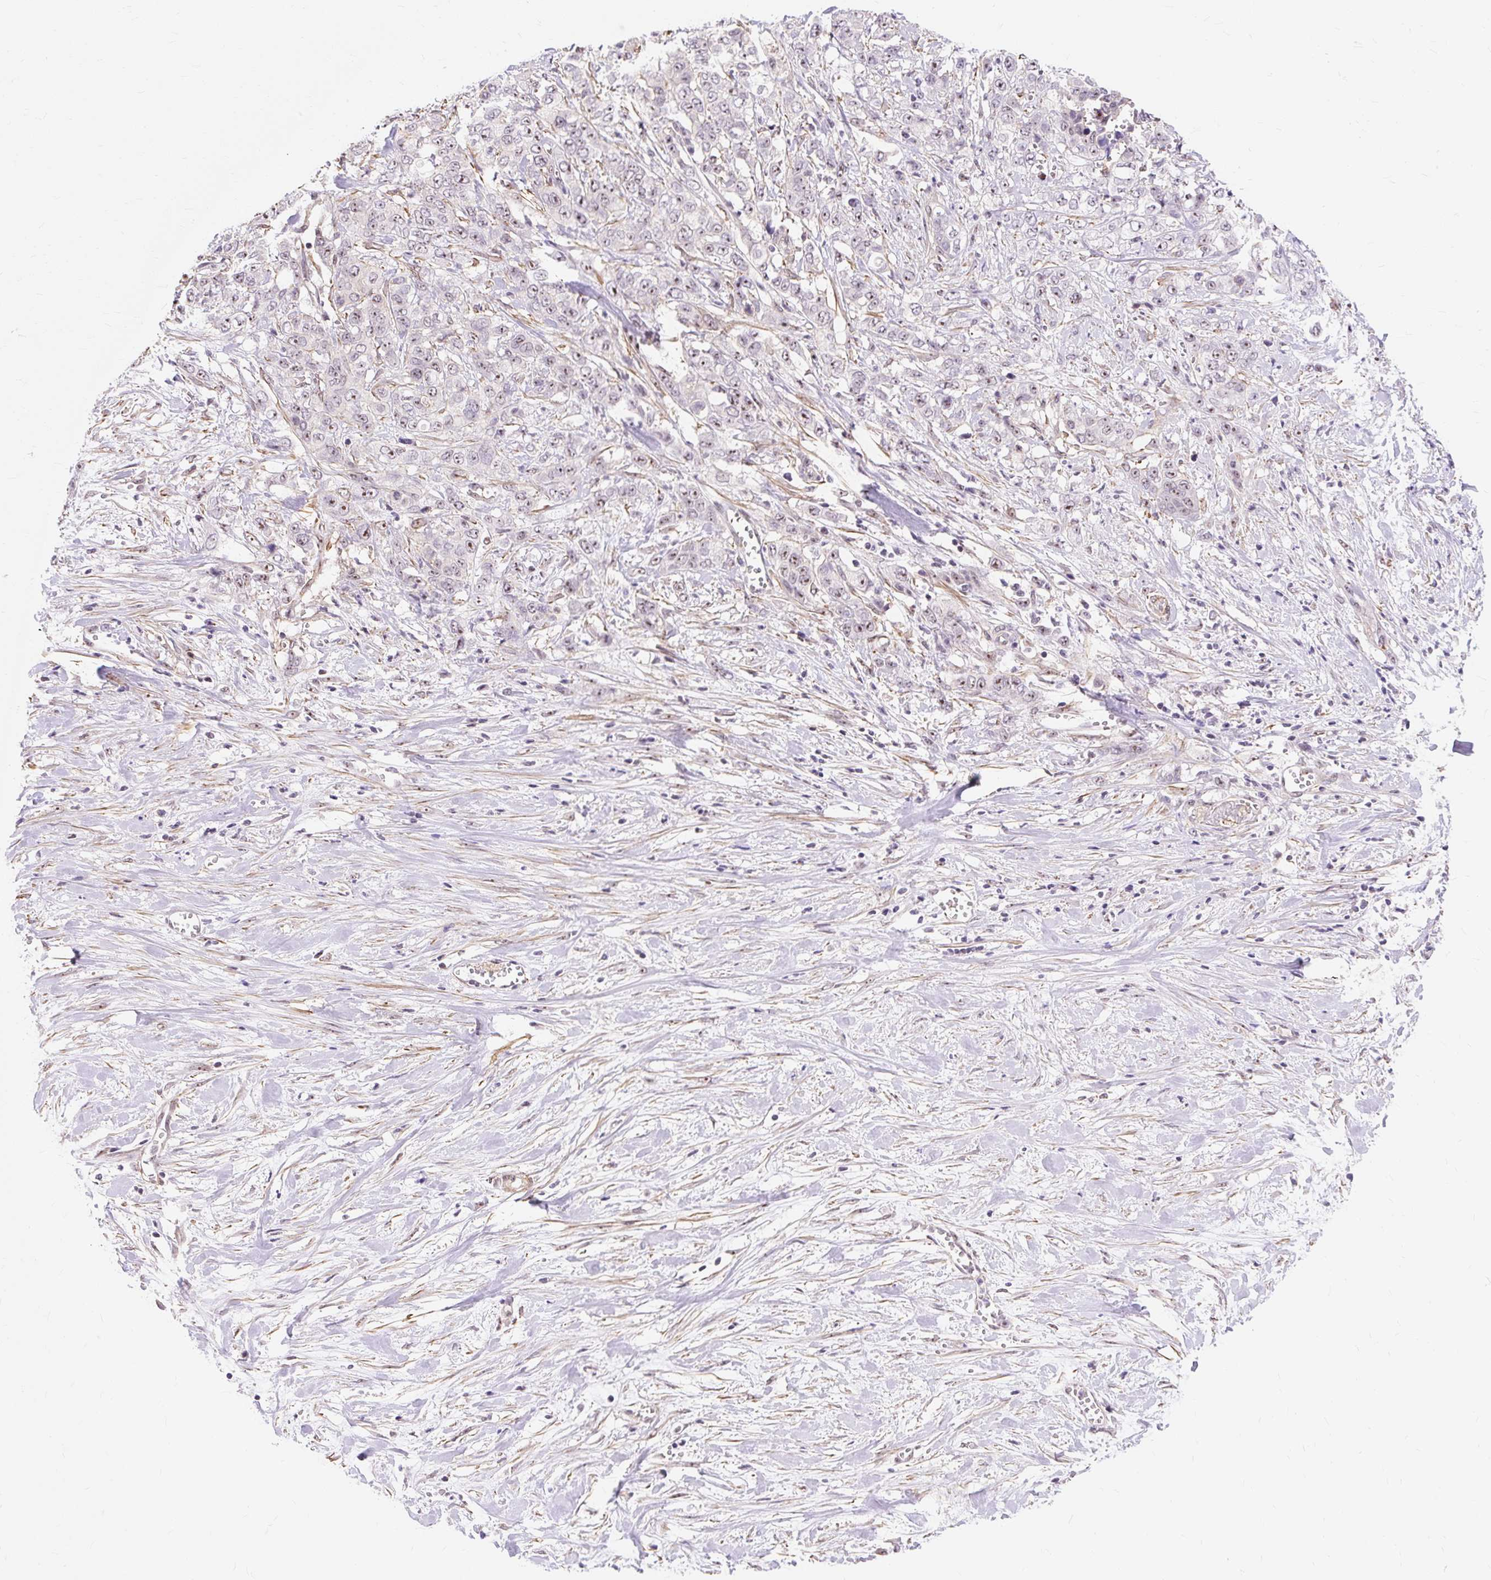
{"staining": {"intensity": "weak", "quantity": "25%-75%", "location": "nuclear"}, "tissue": "stomach cancer", "cell_type": "Tumor cells", "image_type": "cancer", "snomed": [{"axis": "morphology", "description": "Adenocarcinoma, NOS"}, {"axis": "topography", "description": "Stomach, upper"}], "caption": "Immunohistochemistry (DAB (3,3'-diaminobenzidine)) staining of stomach adenocarcinoma demonstrates weak nuclear protein staining in about 25%-75% of tumor cells.", "gene": "OBP2A", "patient": {"sex": "male", "age": 62}}